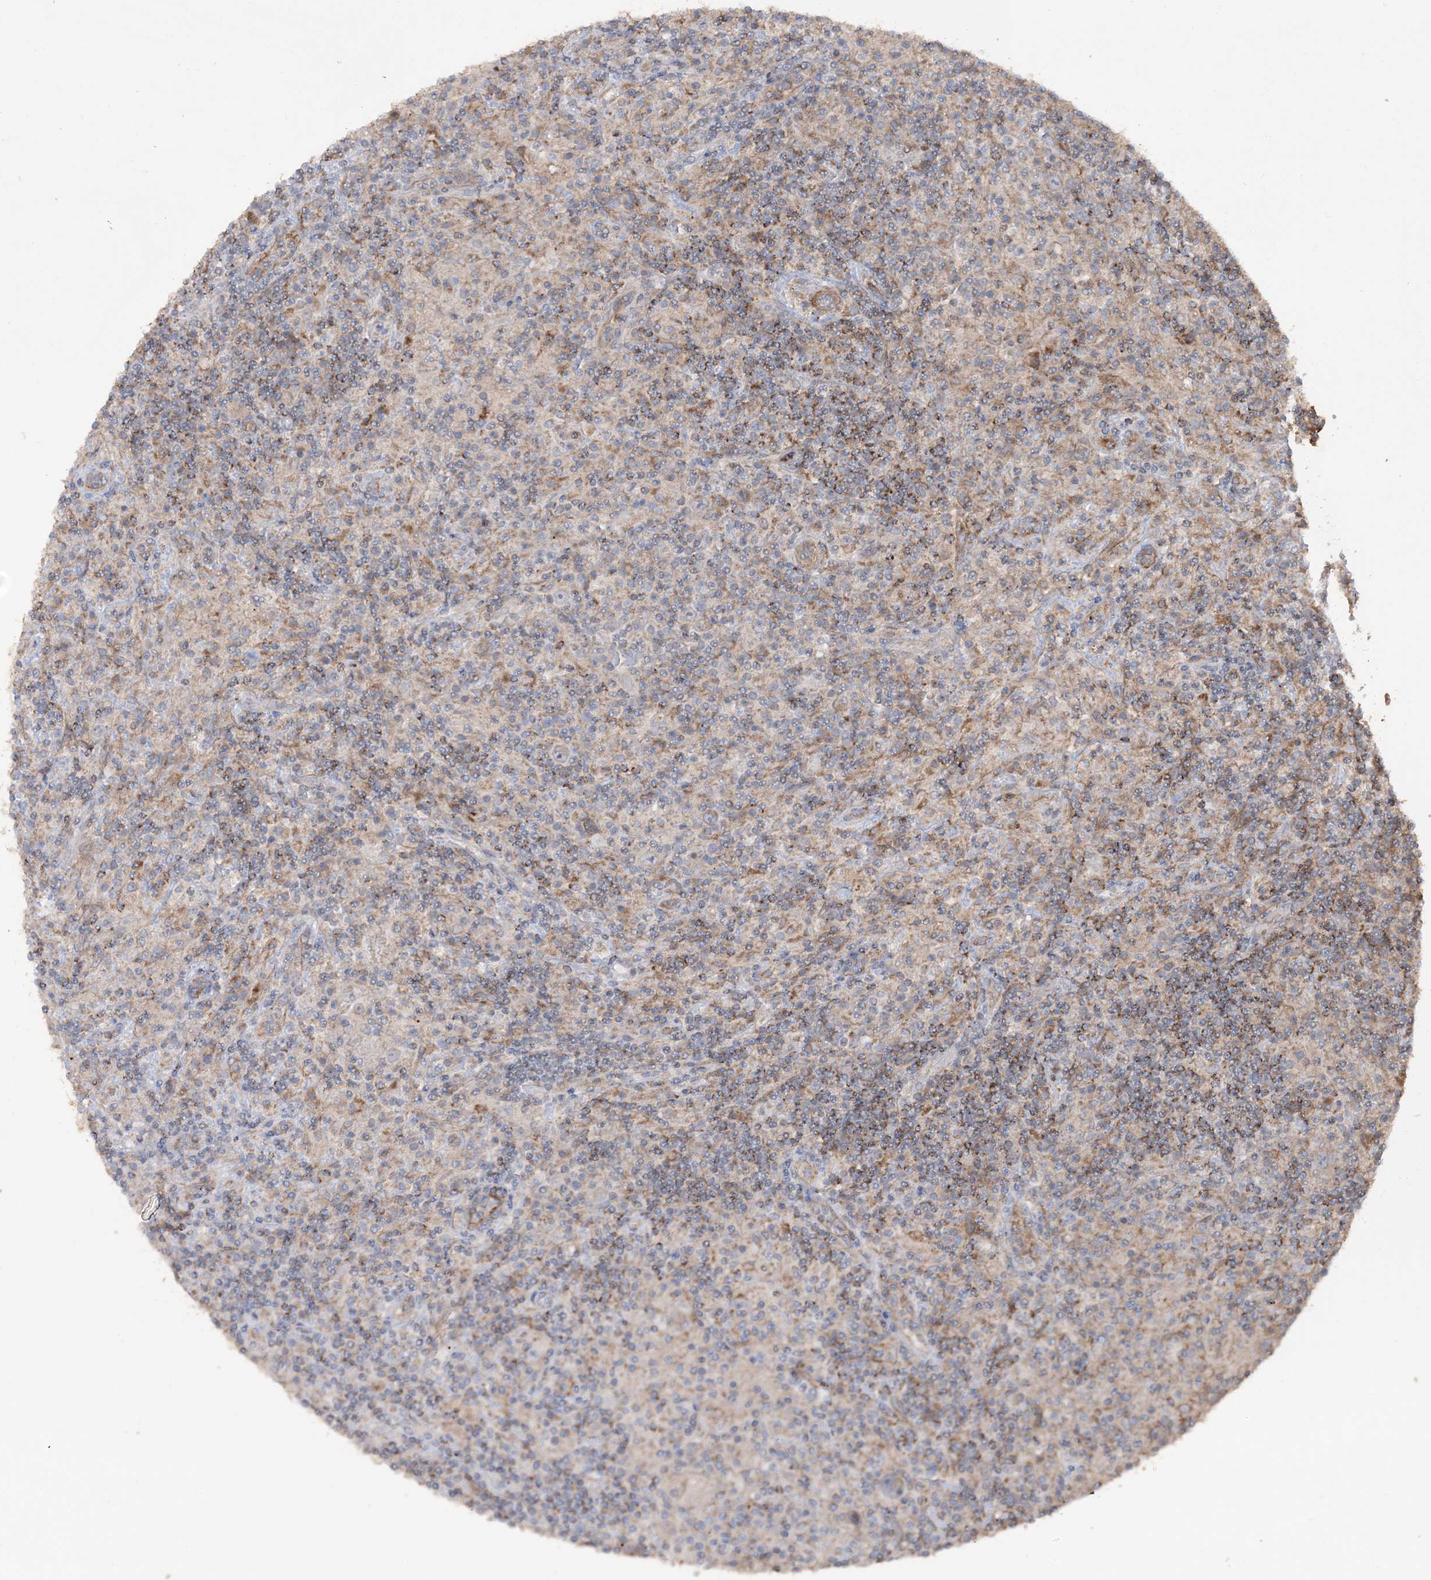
{"staining": {"intensity": "moderate", "quantity": "<25%", "location": "cytoplasmic/membranous"}, "tissue": "lymphoma", "cell_type": "Tumor cells", "image_type": "cancer", "snomed": [{"axis": "morphology", "description": "Hodgkin's disease, NOS"}, {"axis": "topography", "description": "Lymph node"}], "caption": "Hodgkin's disease stained with a protein marker demonstrates moderate staining in tumor cells.", "gene": "TTC7A", "patient": {"sex": "male", "age": 70}}